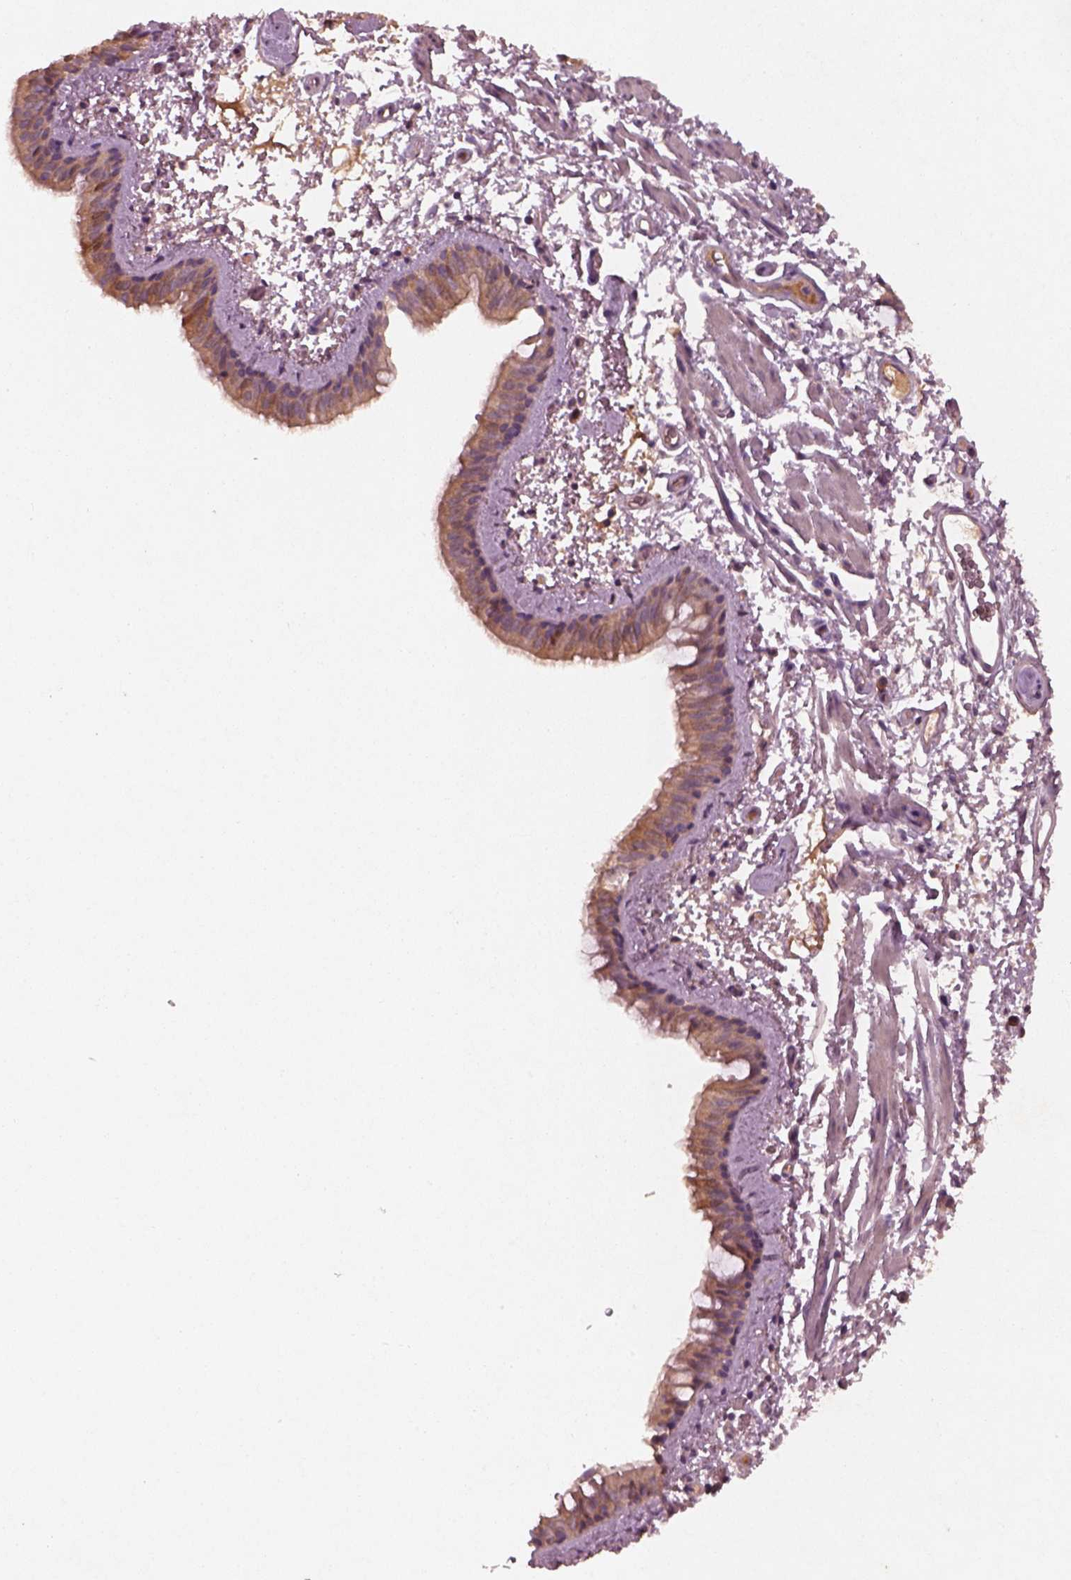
{"staining": {"intensity": "moderate", "quantity": ">75%", "location": "cytoplasmic/membranous"}, "tissue": "bronchus", "cell_type": "Respiratory epithelial cells", "image_type": "normal", "snomed": [{"axis": "morphology", "description": "Normal tissue, NOS"}, {"axis": "topography", "description": "Bronchus"}], "caption": "IHC micrograph of unremarkable bronchus: bronchus stained using IHC displays medium levels of moderate protein expression localized specifically in the cytoplasmic/membranous of respiratory epithelial cells, appearing as a cytoplasmic/membranous brown color.", "gene": "FAM234A", "patient": {"sex": "female", "age": 61}}